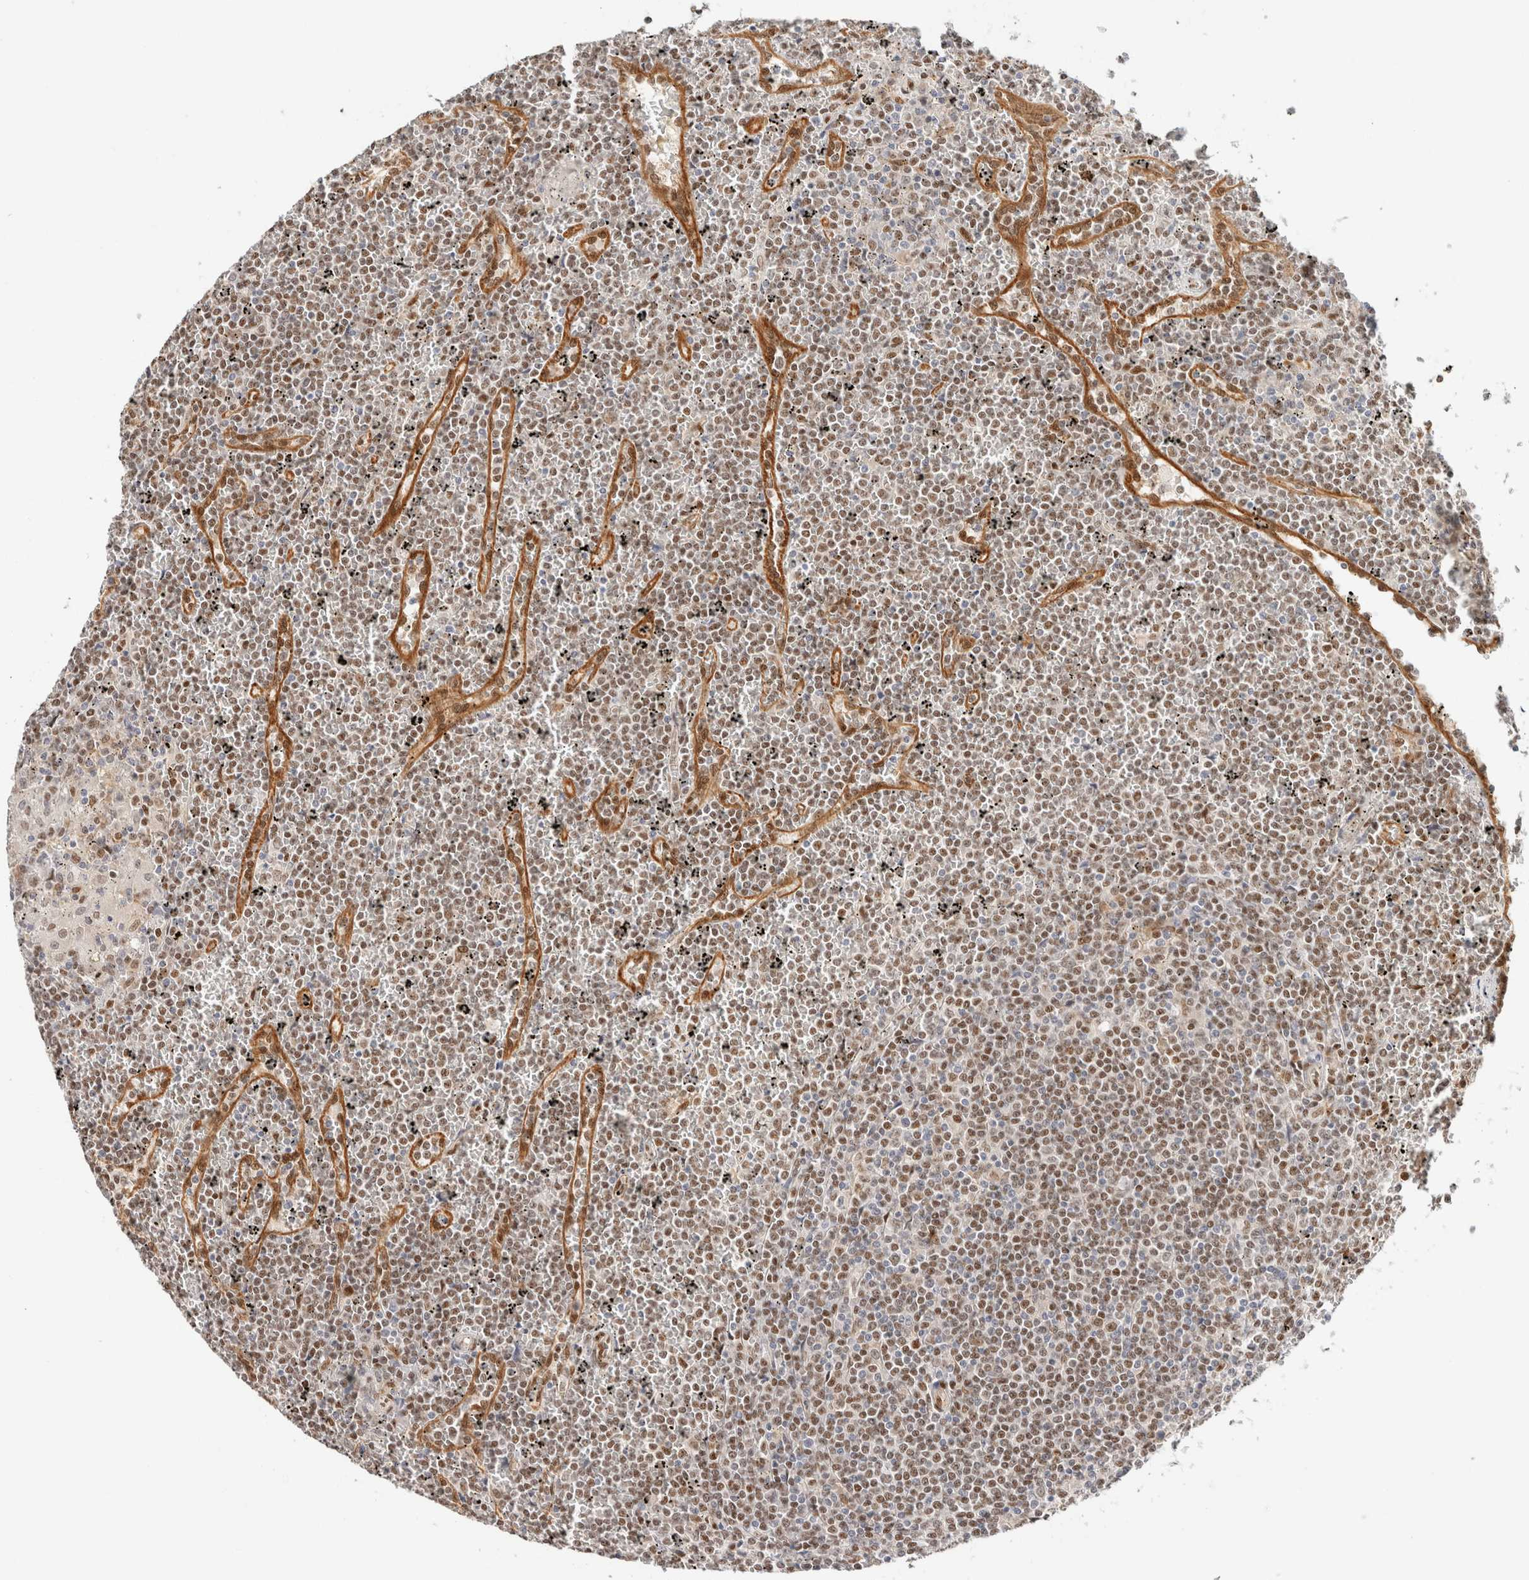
{"staining": {"intensity": "moderate", "quantity": ">75%", "location": "nuclear"}, "tissue": "lymphoma", "cell_type": "Tumor cells", "image_type": "cancer", "snomed": [{"axis": "morphology", "description": "Malignant lymphoma, non-Hodgkin's type, Low grade"}, {"axis": "topography", "description": "Spleen"}], "caption": "Approximately >75% of tumor cells in human lymphoma reveal moderate nuclear protein positivity as visualized by brown immunohistochemical staining.", "gene": "ZNF768", "patient": {"sex": "female", "age": 19}}